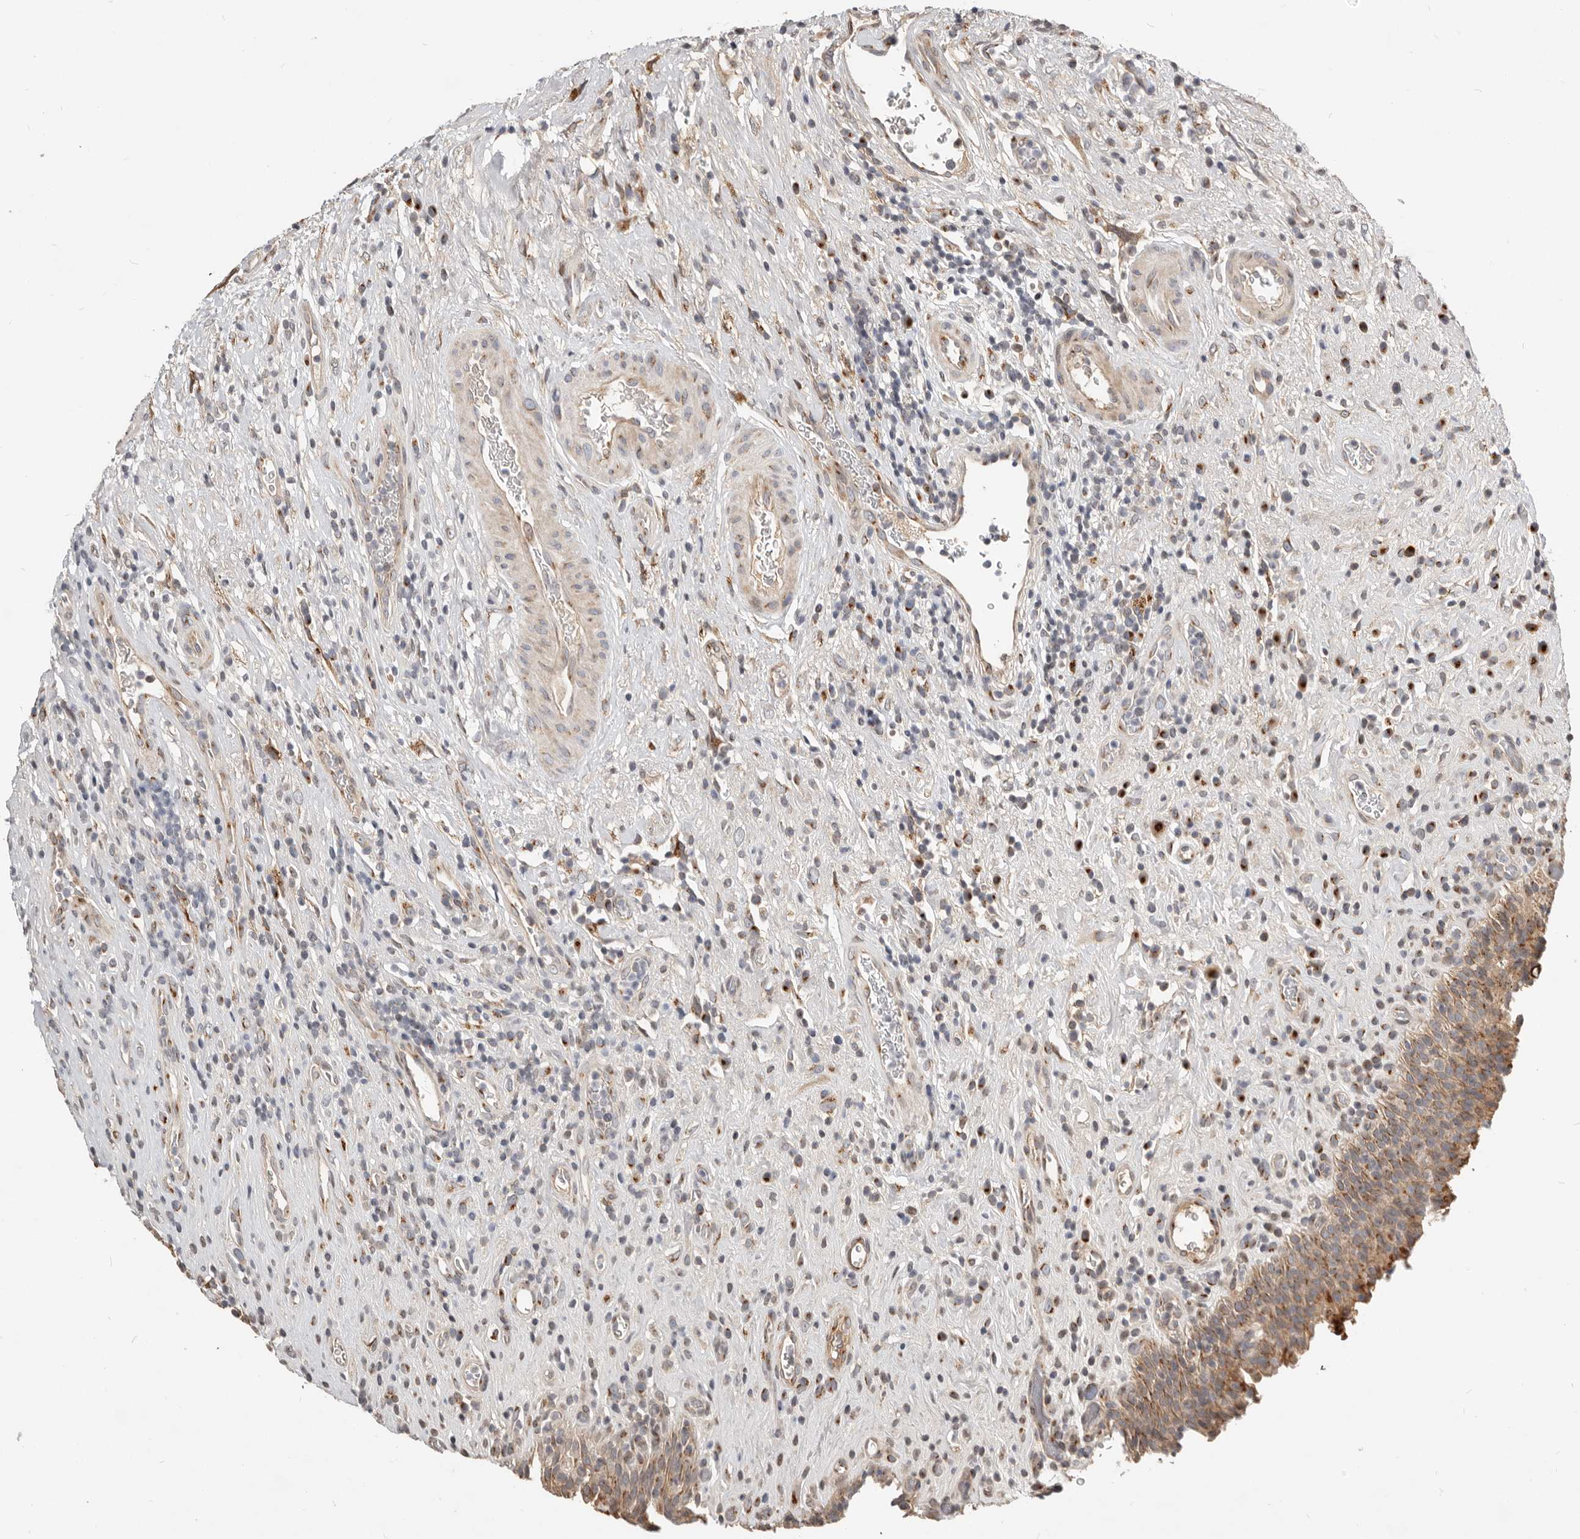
{"staining": {"intensity": "moderate", "quantity": ">75%", "location": "cytoplasmic/membranous"}, "tissue": "urinary bladder", "cell_type": "Urothelial cells", "image_type": "normal", "snomed": [{"axis": "morphology", "description": "Normal tissue, NOS"}, {"axis": "morphology", "description": "Inflammation, NOS"}, {"axis": "topography", "description": "Urinary bladder"}], "caption": "Immunohistochemistry photomicrograph of normal urinary bladder stained for a protein (brown), which demonstrates medium levels of moderate cytoplasmic/membranous staining in about >75% of urothelial cells.", "gene": "NPY4R2", "patient": {"sex": "female", "age": 75}}